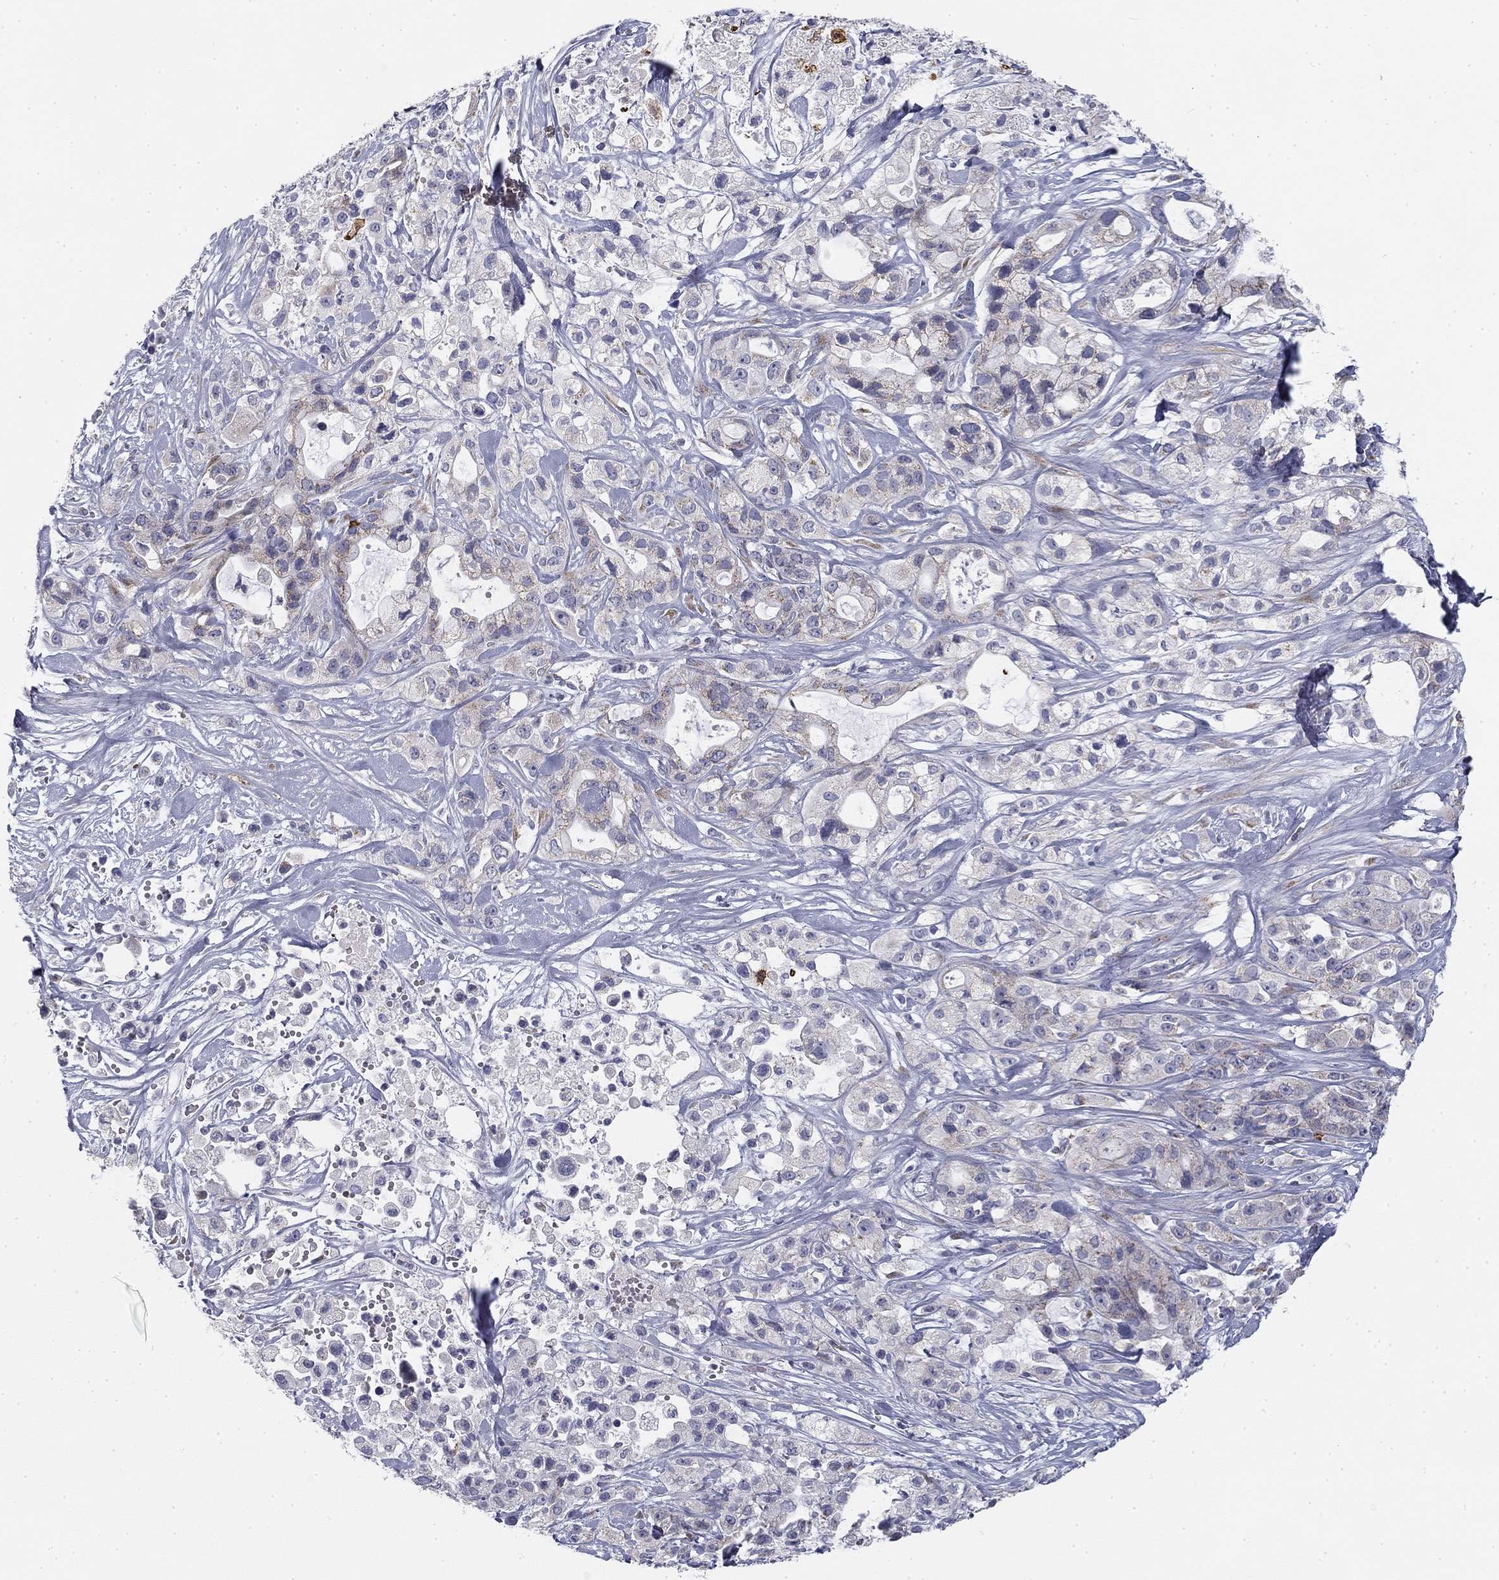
{"staining": {"intensity": "weak", "quantity": "<25%", "location": "cytoplasmic/membranous"}, "tissue": "pancreatic cancer", "cell_type": "Tumor cells", "image_type": "cancer", "snomed": [{"axis": "morphology", "description": "Adenocarcinoma, NOS"}, {"axis": "topography", "description": "Pancreas"}], "caption": "Immunohistochemical staining of adenocarcinoma (pancreatic) demonstrates no significant staining in tumor cells.", "gene": "TRAT1", "patient": {"sex": "male", "age": 44}}